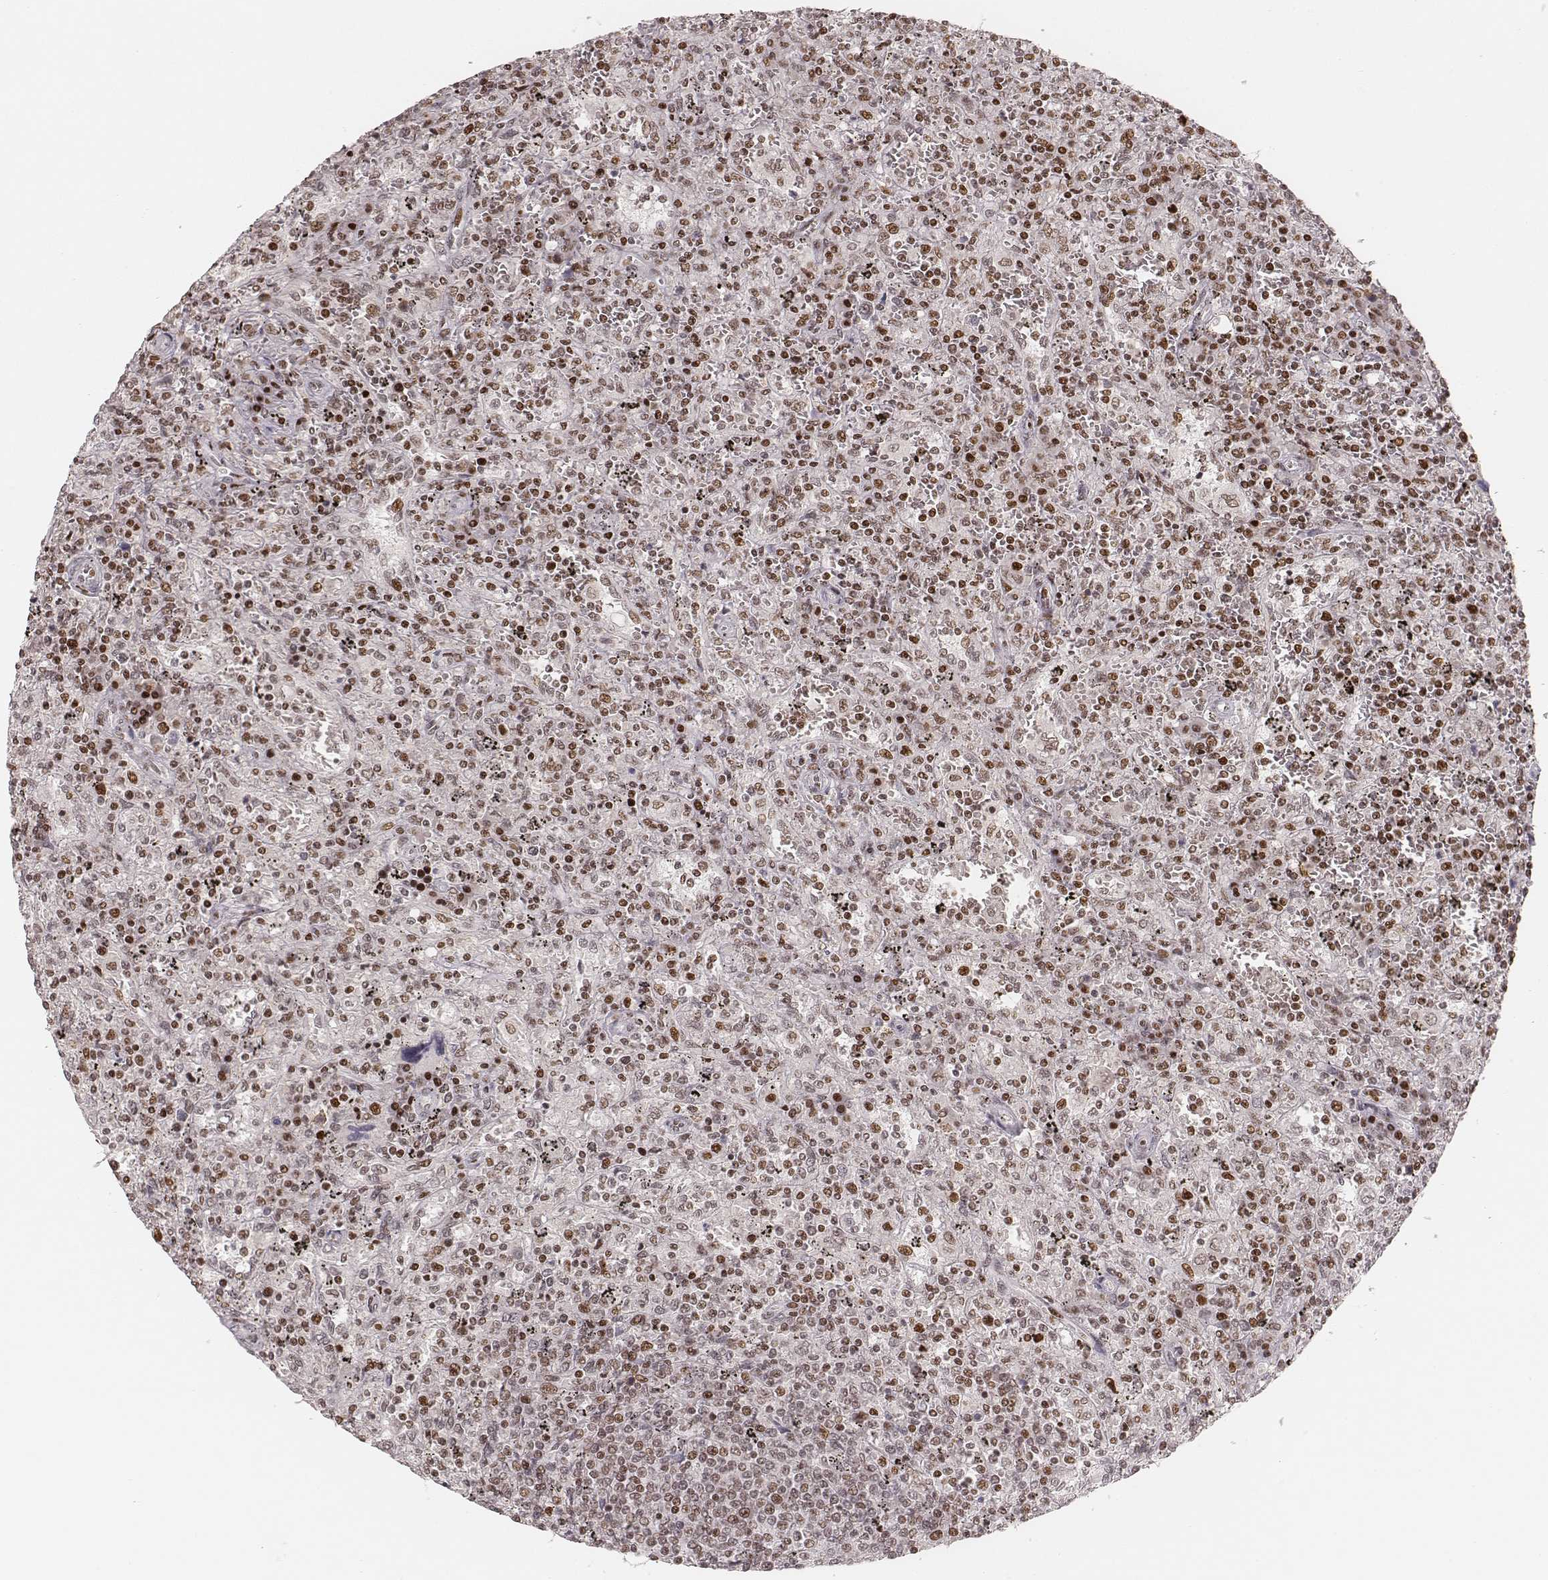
{"staining": {"intensity": "moderate", "quantity": ">75%", "location": "nuclear"}, "tissue": "lymphoma", "cell_type": "Tumor cells", "image_type": "cancer", "snomed": [{"axis": "morphology", "description": "Malignant lymphoma, non-Hodgkin's type, Low grade"}, {"axis": "topography", "description": "Spleen"}], "caption": "DAB immunohistochemical staining of human low-grade malignant lymphoma, non-Hodgkin's type displays moderate nuclear protein staining in about >75% of tumor cells.", "gene": "HNRNPC", "patient": {"sex": "male", "age": 62}}